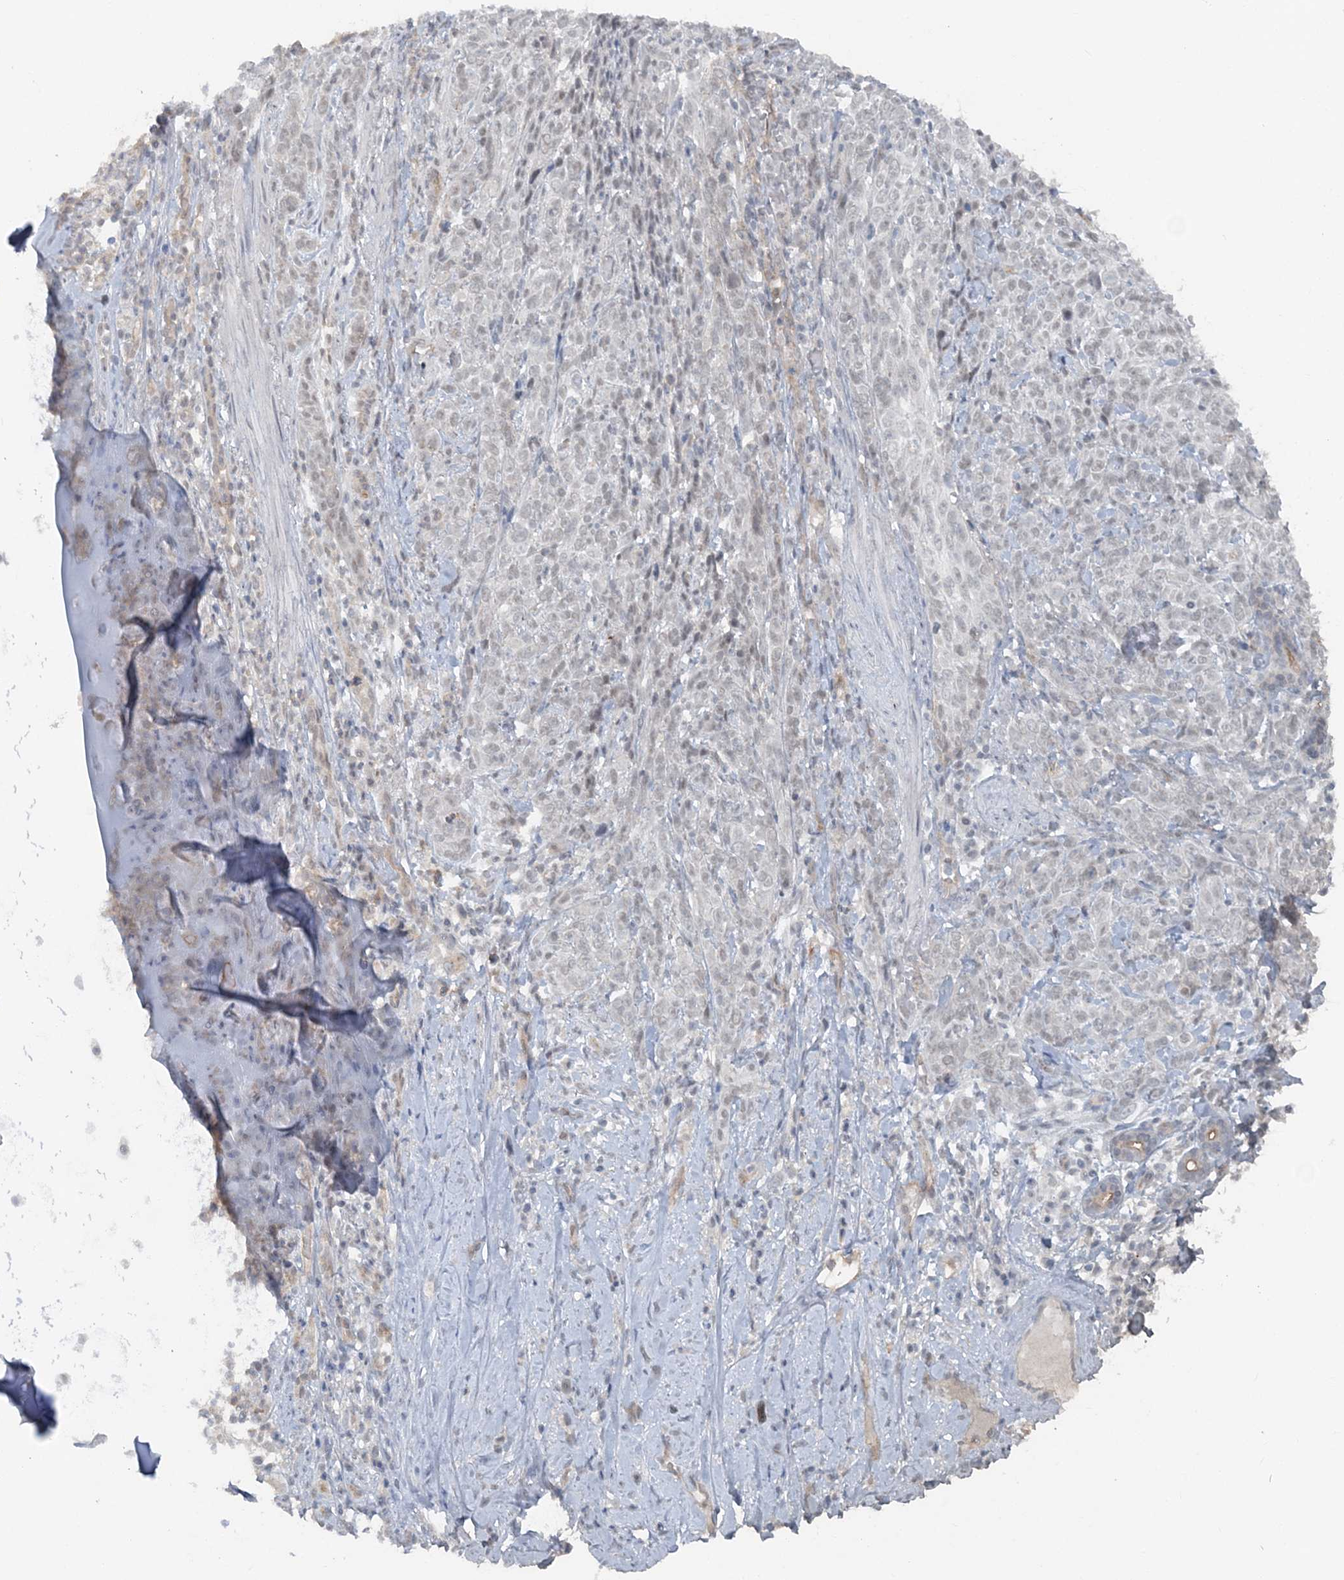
{"staining": {"intensity": "negative", "quantity": "none", "location": "none"}, "tissue": "adipose tissue", "cell_type": "Adipocytes", "image_type": "normal", "snomed": [{"axis": "morphology", "description": "Normal tissue, NOS"}, {"axis": "morphology", "description": "Basal cell carcinoma"}, {"axis": "topography", "description": "Cartilage tissue"}, {"axis": "topography", "description": "Nasopharynx"}, {"axis": "topography", "description": "Oral tissue"}], "caption": "A high-resolution image shows IHC staining of unremarkable adipose tissue, which reveals no significant positivity in adipocytes.", "gene": "ATP11A", "patient": {"sex": "female", "age": 77}}